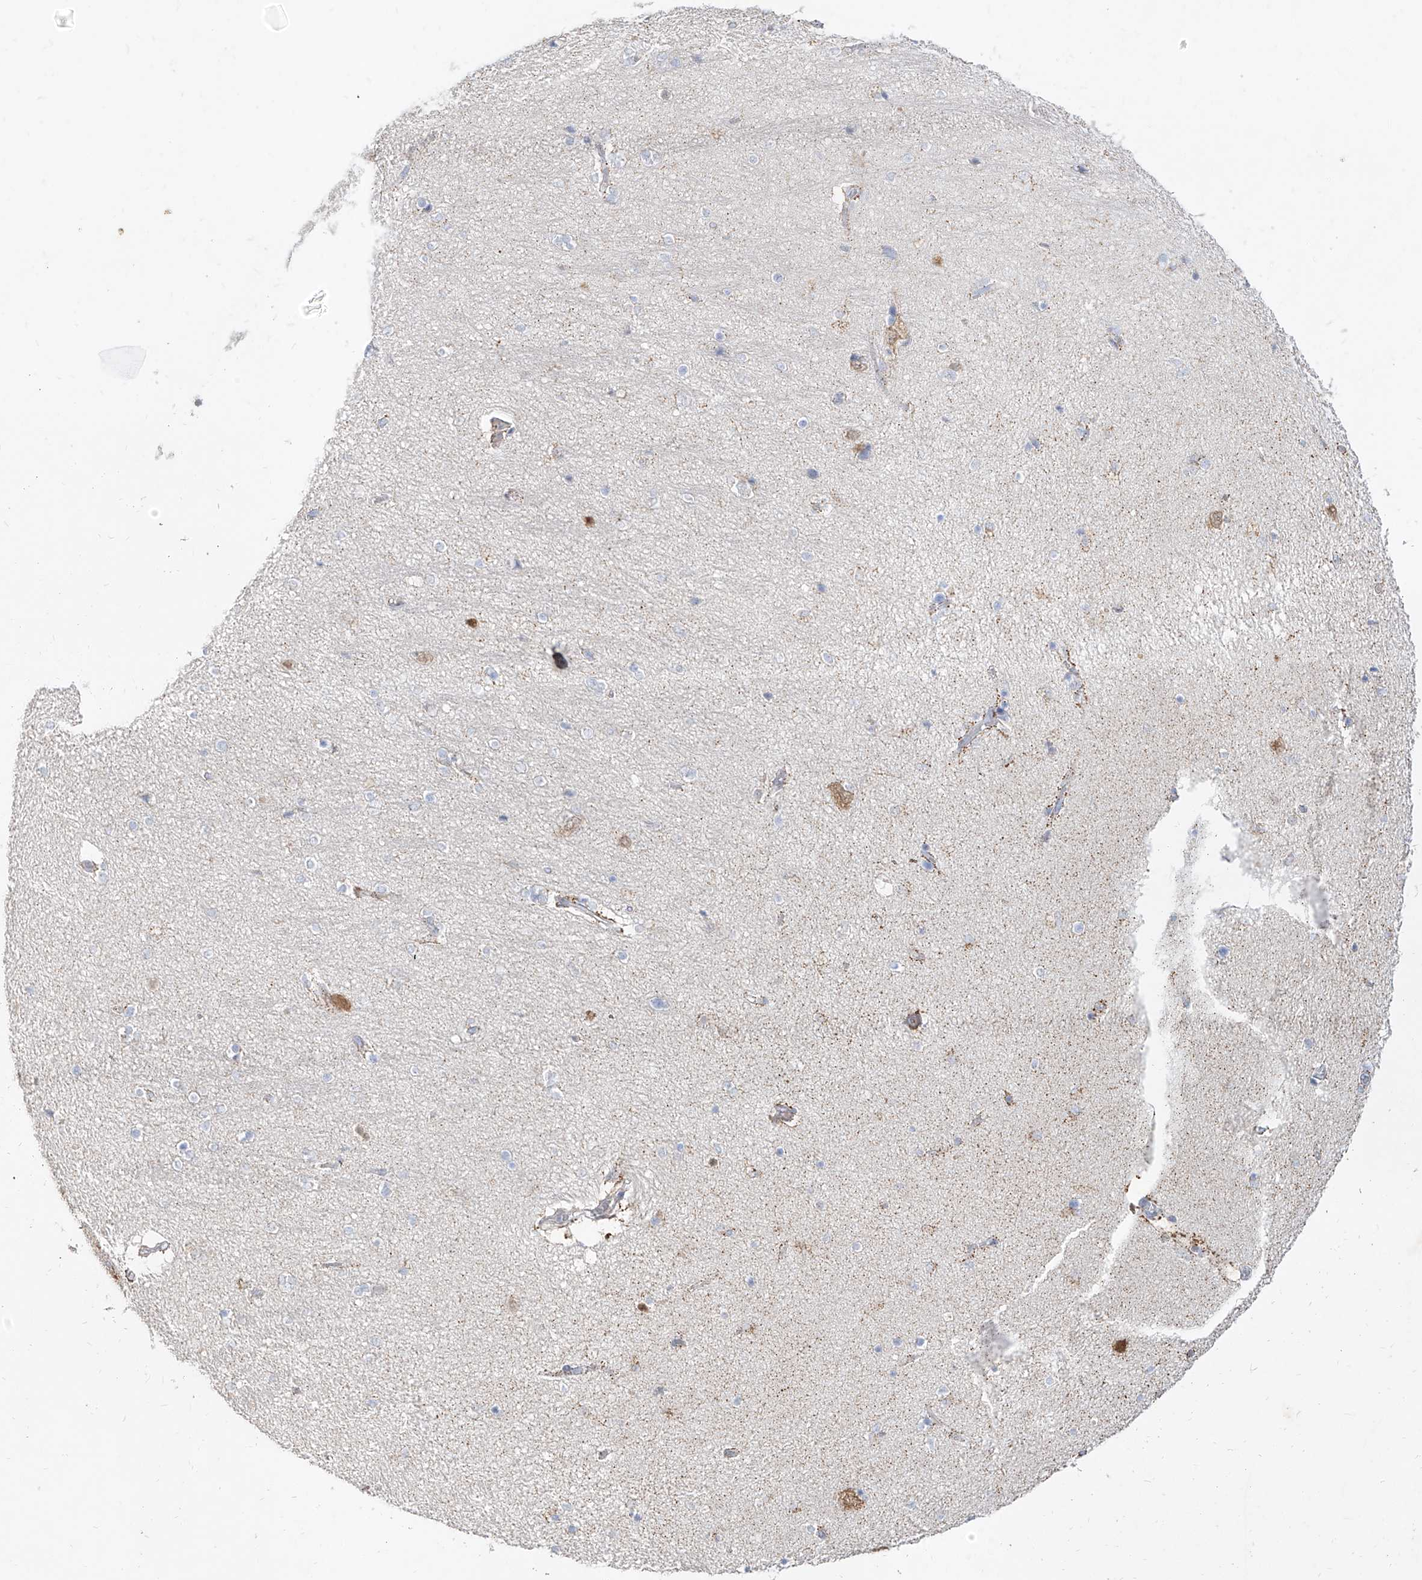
{"staining": {"intensity": "negative", "quantity": "none", "location": "none"}, "tissue": "hippocampus", "cell_type": "Glial cells", "image_type": "normal", "snomed": [{"axis": "morphology", "description": "Normal tissue, NOS"}, {"axis": "topography", "description": "Hippocampus"}], "caption": "Immunohistochemistry photomicrograph of normal human hippocampus stained for a protein (brown), which reveals no positivity in glial cells.", "gene": "RBFOX3", "patient": {"sex": "female", "age": 54}}